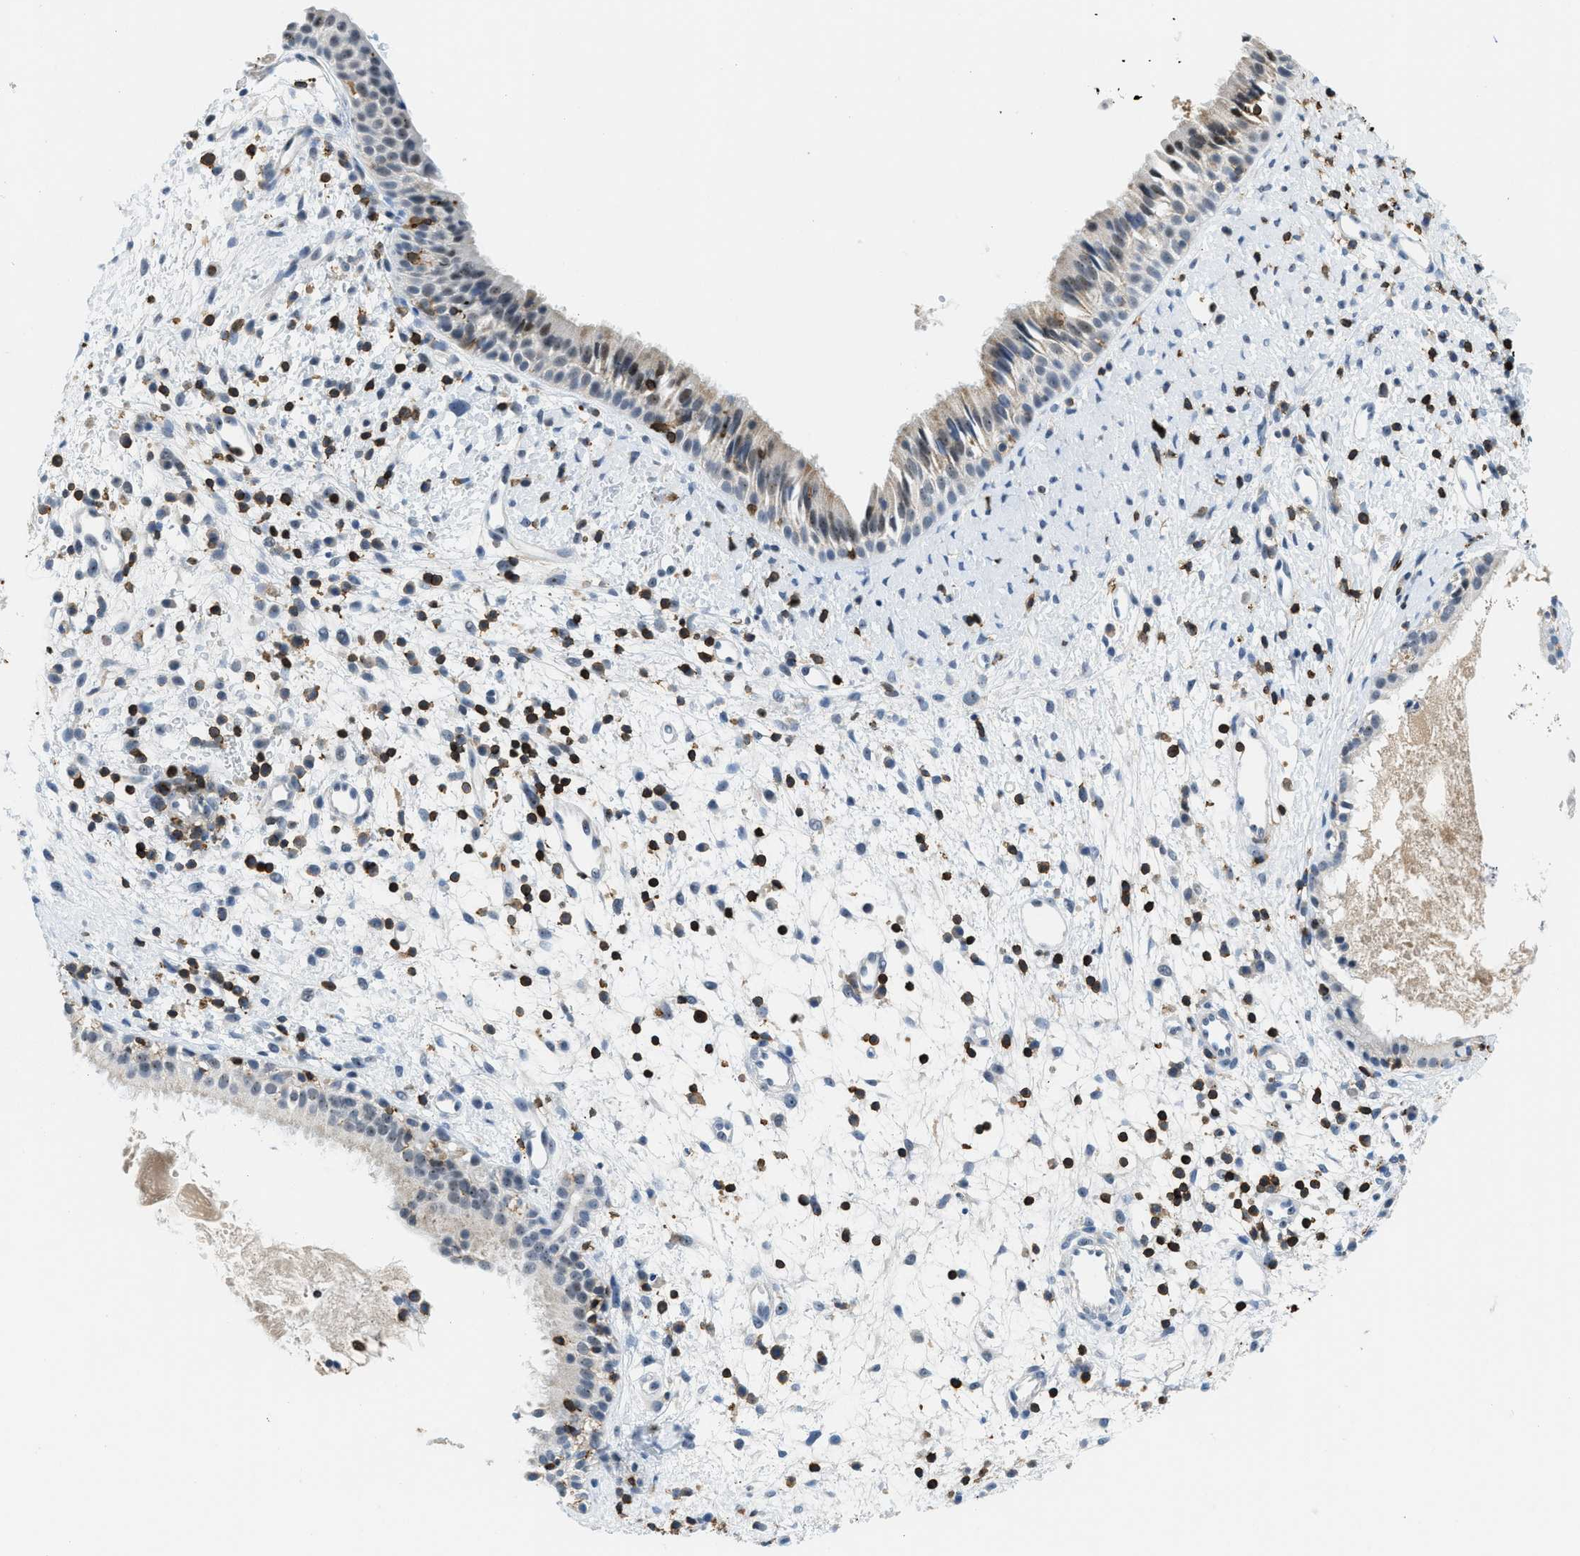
{"staining": {"intensity": "moderate", "quantity": "<25%", "location": "cytoplasmic/membranous,nuclear"}, "tissue": "nasopharynx", "cell_type": "Respiratory epithelial cells", "image_type": "normal", "snomed": [{"axis": "morphology", "description": "Normal tissue, NOS"}, {"axis": "topography", "description": "Nasopharynx"}], "caption": "Nasopharynx stained for a protein shows moderate cytoplasmic/membranous,nuclear positivity in respiratory epithelial cells. Using DAB (3,3'-diaminobenzidine) (brown) and hematoxylin (blue) stains, captured at high magnification using brightfield microscopy.", "gene": "FAM151A", "patient": {"sex": "male", "age": 22}}